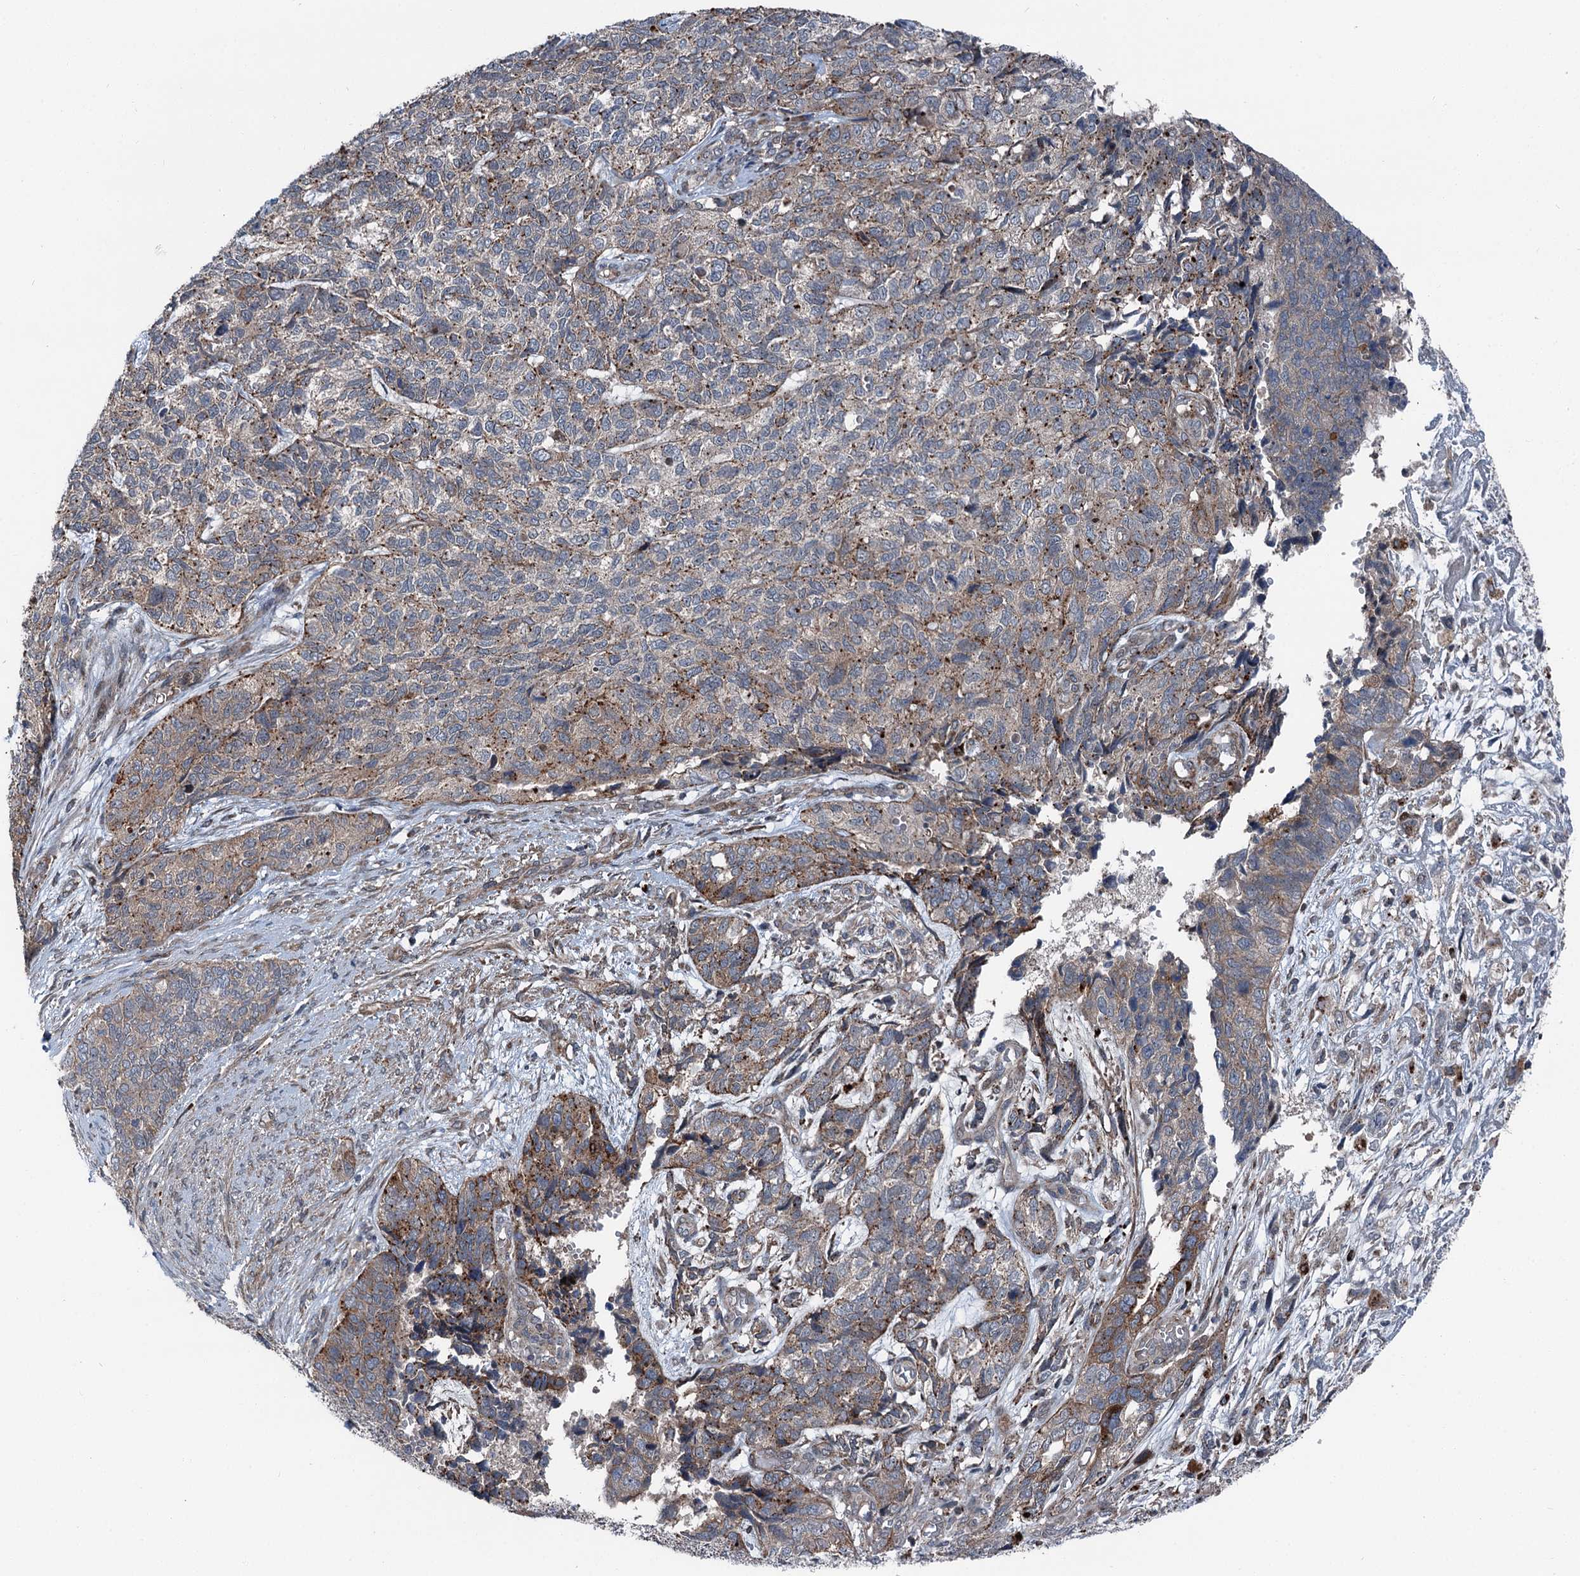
{"staining": {"intensity": "moderate", "quantity": "<25%", "location": "cytoplasmic/membranous"}, "tissue": "cervical cancer", "cell_type": "Tumor cells", "image_type": "cancer", "snomed": [{"axis": "morphology", "description": "Squamous cell carcinoma, NOS"}, {"axis": "topography", "description": "Cervix"}], "caption": "A photomicrograph showing moderate cytoplasmic/membranous positivity in approximately <25% of tumor cells in cervical cancer, as visualized by brown immunohistochemical staining.", "gene": "POLR1D", "patient": {"sex": "female", "age": 63}}